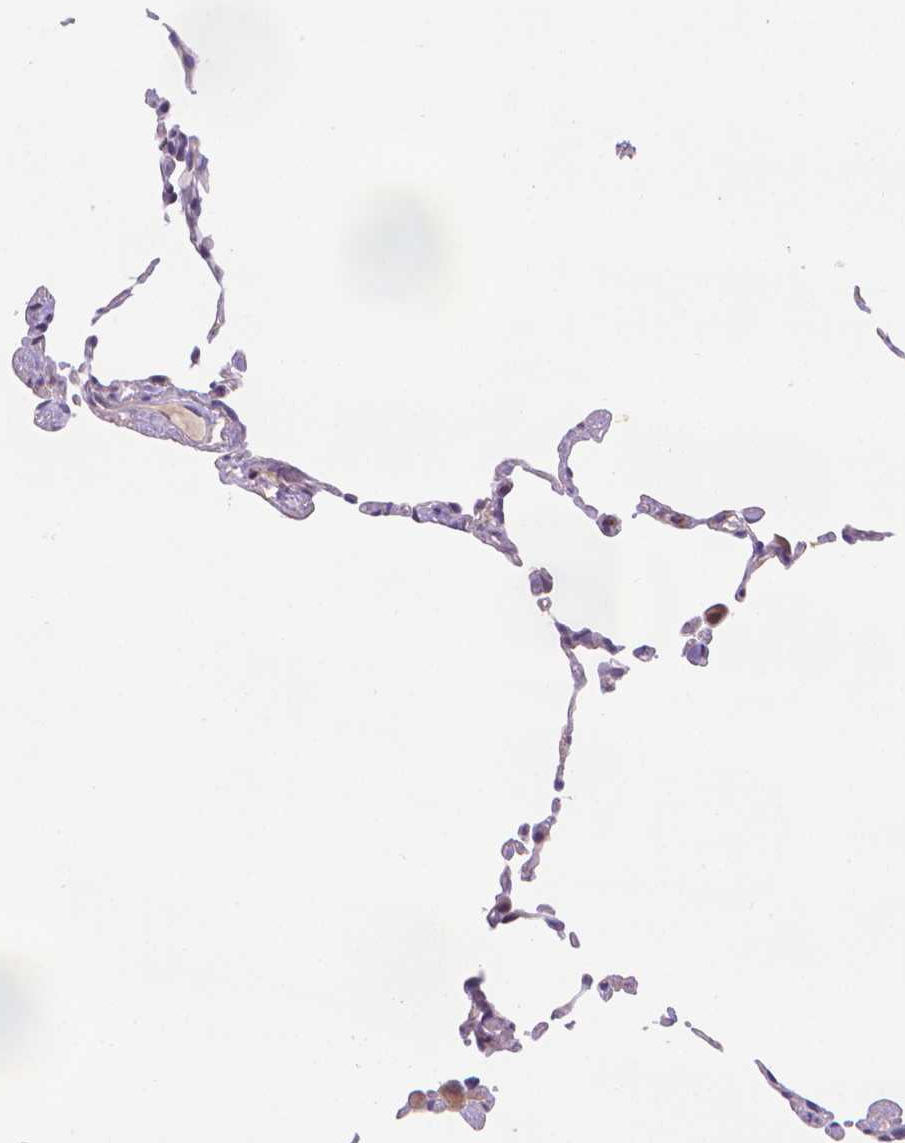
{"staining": {"intensity": "weak", "quantity": "<25%", "location": "cytoplasmic/membranous"}, "tissue": "lung", "cell_type": "Alveolar cells", "image_type": "normal", "snomed": [{"axis": "morphology", "description": "Normal tissue, NOS"}, {"axis": "topography", "description": "Lung"}], "caption": "Alveolar cells show no significant staining in benign lung.", "gene": "CYYR1", "patient": {"sex": "female", "age": 57}}